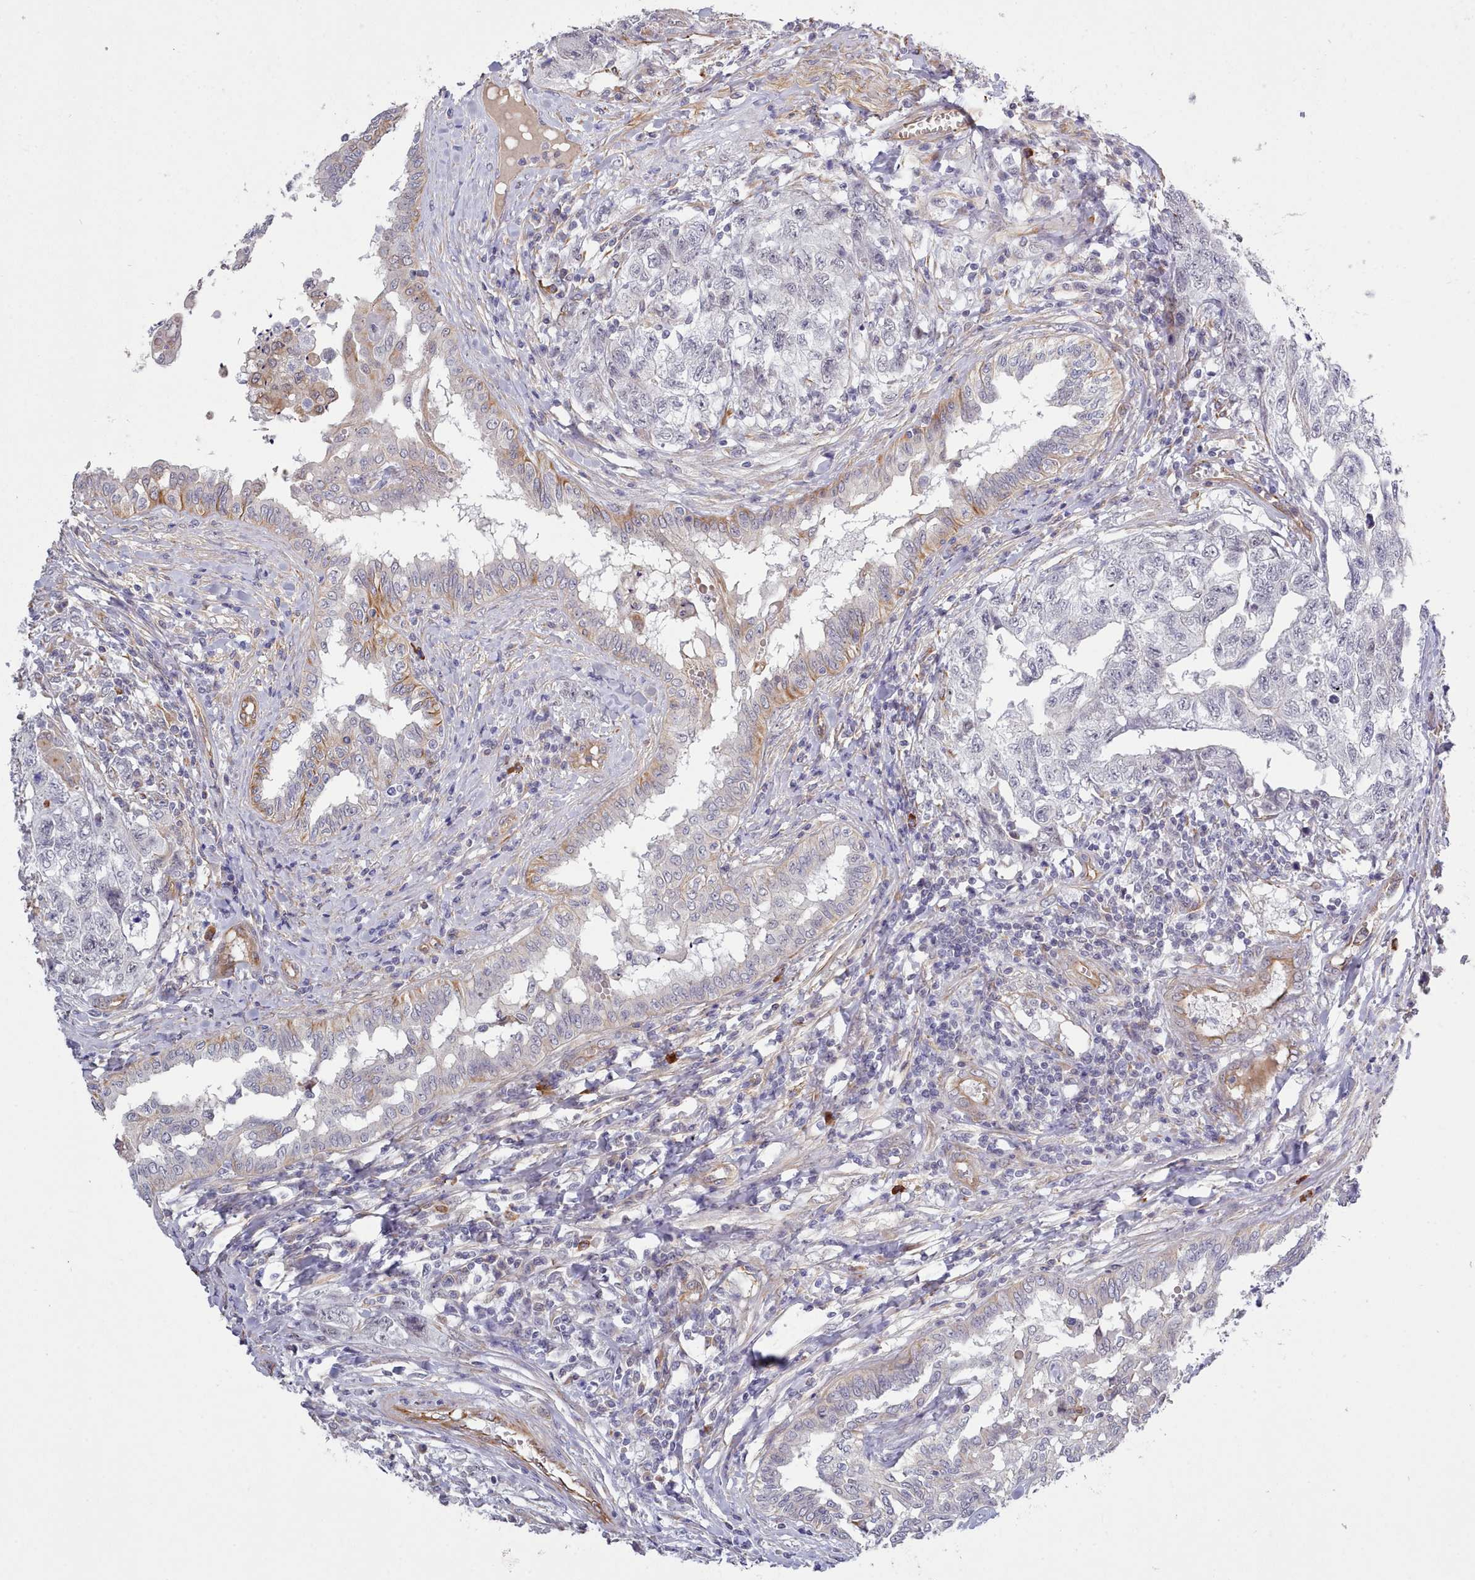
{"staining": {"intensity": "moderate", "quantity": "<25%", "location": "cytoplasmic/membranous"}, "tissue": "testis cancer", "cell_type": "Tumor cells", "image_type": "cancer", "snomed": [{"axis": "morphology", "description": "Carcinoma, Embryonal, NOS"}, {"axis": "topography", "description": "Testis"}], "caption": "A low amount of moderate cytoplasmic/membranous positivity is present in about <25% of tumor cells in testis cancer tissue. The staining was performed using DAB, with brown indicating positive protein expression. Nuclei are stained blue with hematoxylin.", "gene": "ZC3H13", "patient": {"sex": "male", "age": 31}}